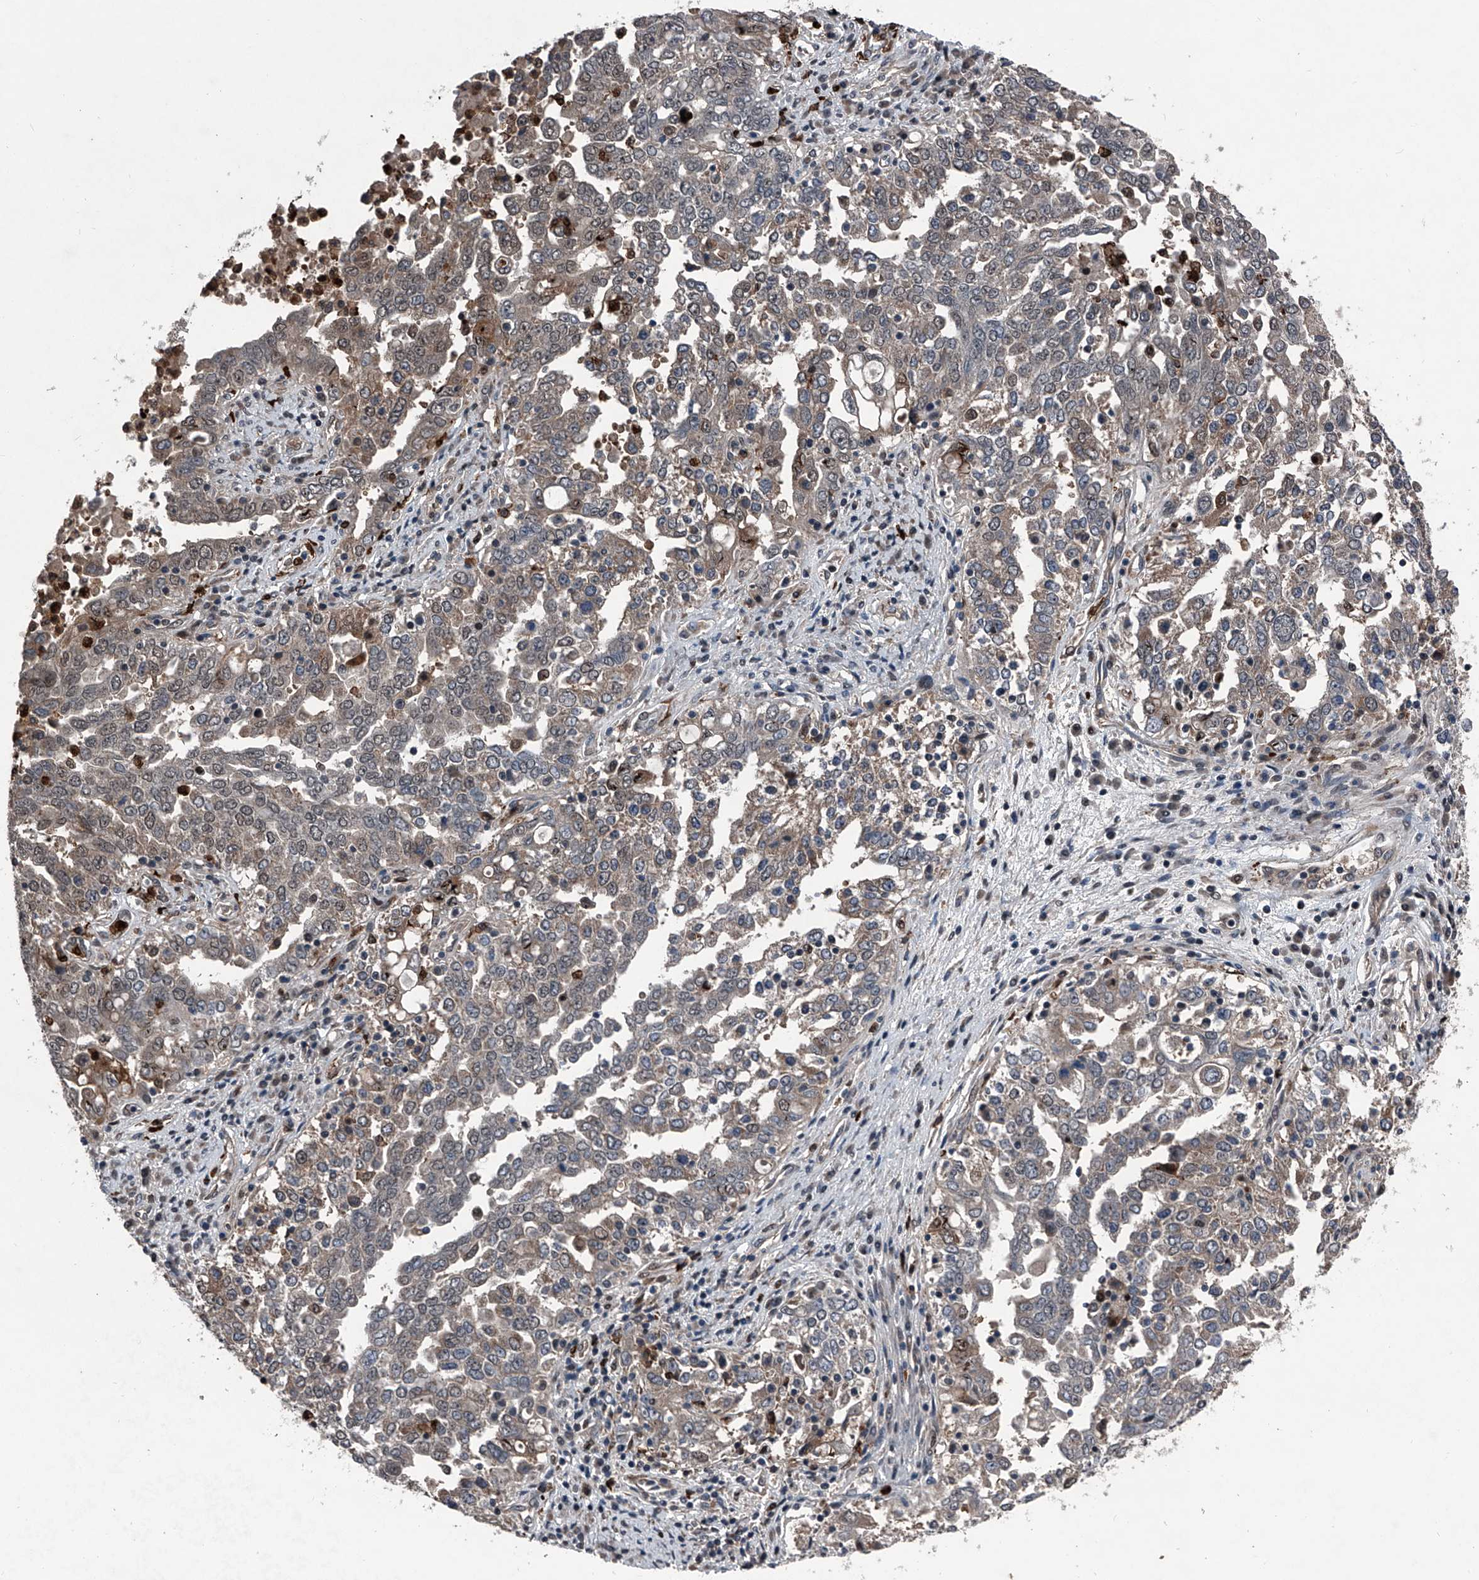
{"staining": {"intensity": "weak", "quantity": ">75%", "location": "cytoplasmic/membranous,nuclear"}, "tissue": "ovarian cancer", "cell_type": "Tumor cells", "image_type": "cancer", "snomed": [{"axis": "morphology", "description": "Carcinoma, endometroid"}, {"axis": "topography", "description": "Ovary"}], "caption": "Immunohistochemistry (IHC) of ovarian endometroid carcinoma exhibits low levels of weak cytoplasmic/membranous and nuclear staining in approximately >75% of tumor cells. The protein is stained brown, and the nuclei are stained in blue (DAB IHC with brightfield microscopy, high magnification).", "gene": "MAPKAP1", "patient": {"sex": "female", "age": 62}}